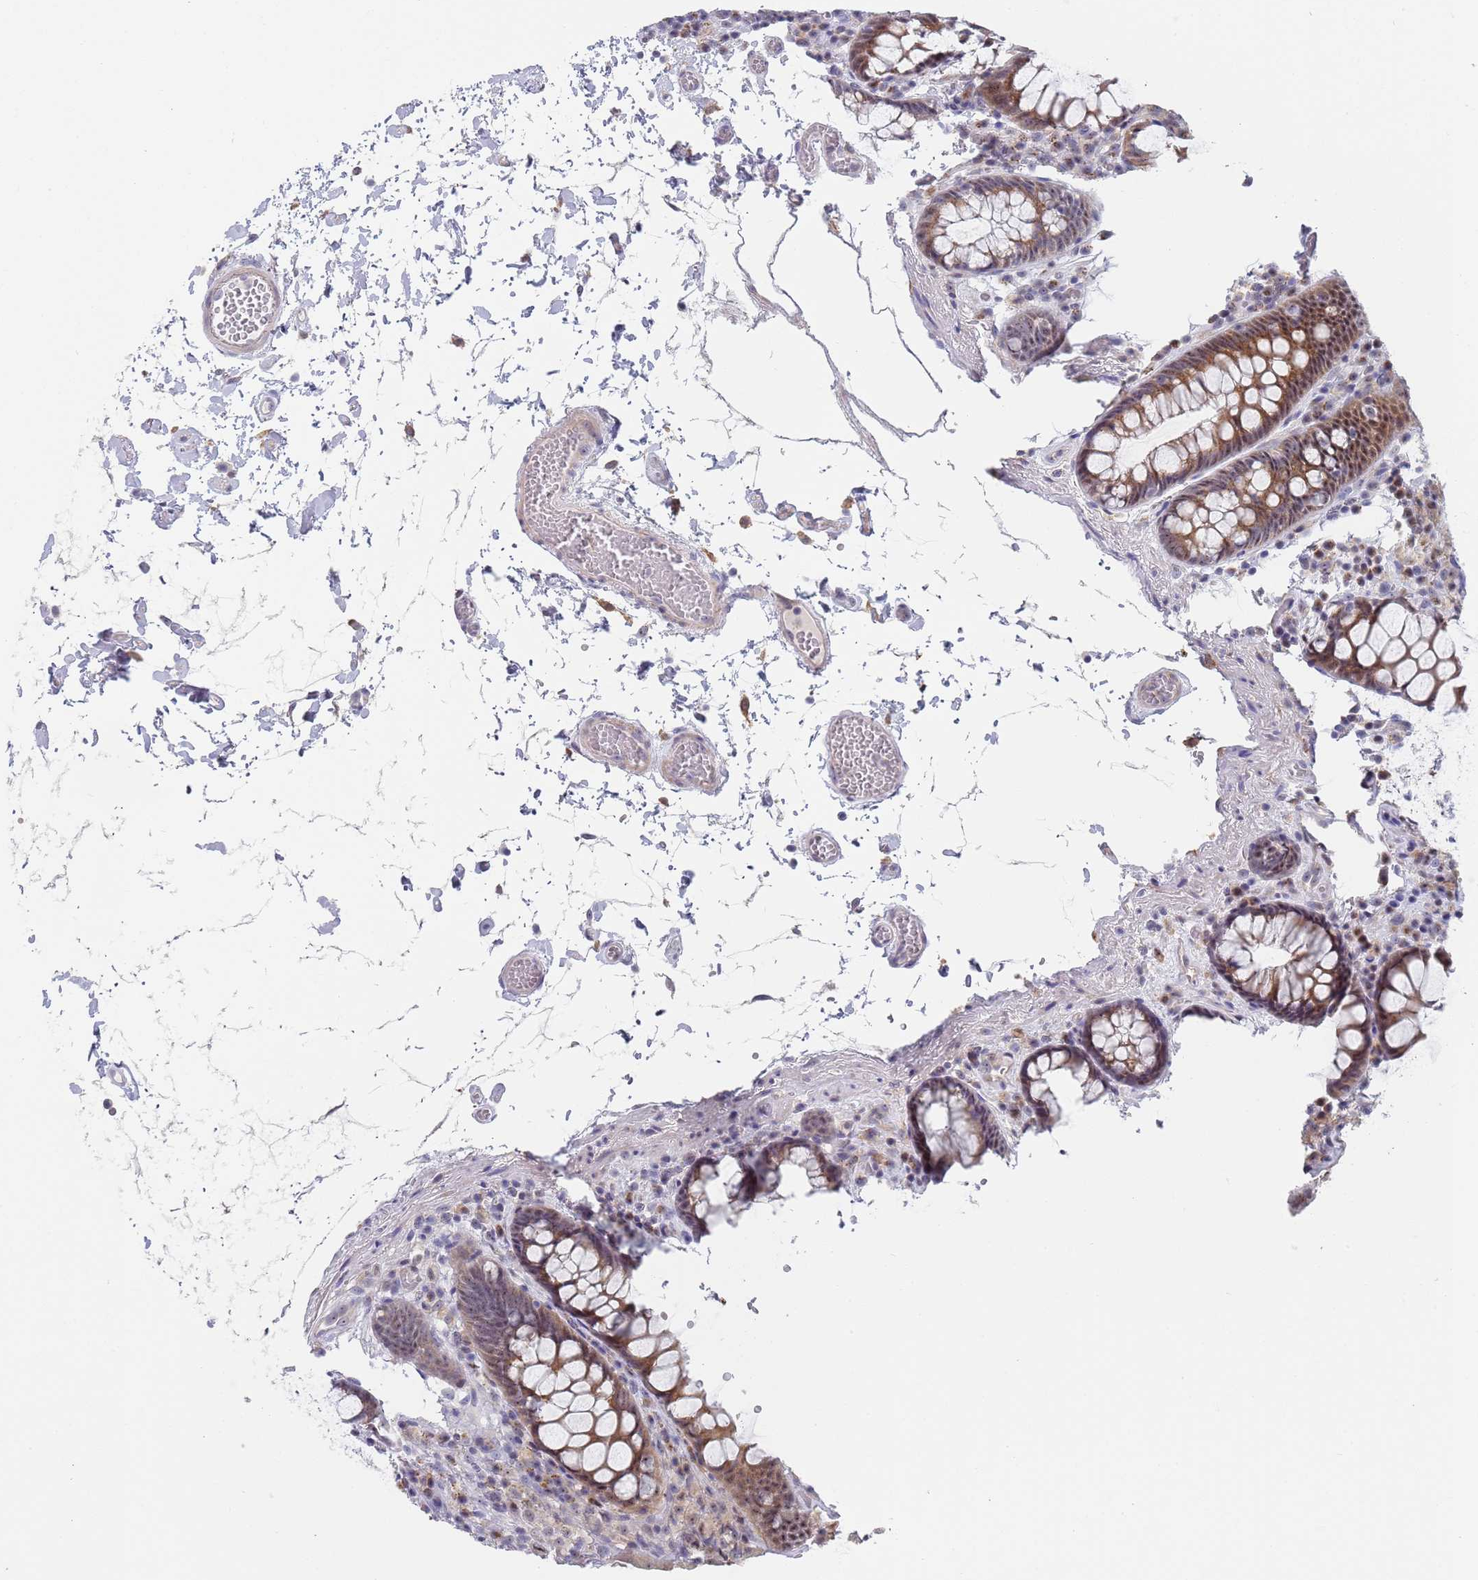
{"staining": {"intensity": "negative", "quantity": "none", "location": "none"}, "tissue": "colon", "cell_type": "Endothelial cells", "image_type": "normal", "snomed": [{"axis": "morphology", "description": "Normal tissue, NOS"}, {"axis": "topography", "description": "Colon"}], "caption": "IHC histopathology image of normal colon: colon stained with DAB (3,3'-diaminobenzidine) exhibits no significant protein expression in endothelial cells.", "gene": "PLCL2", "patient": {"sex": "male", "age": 84}}